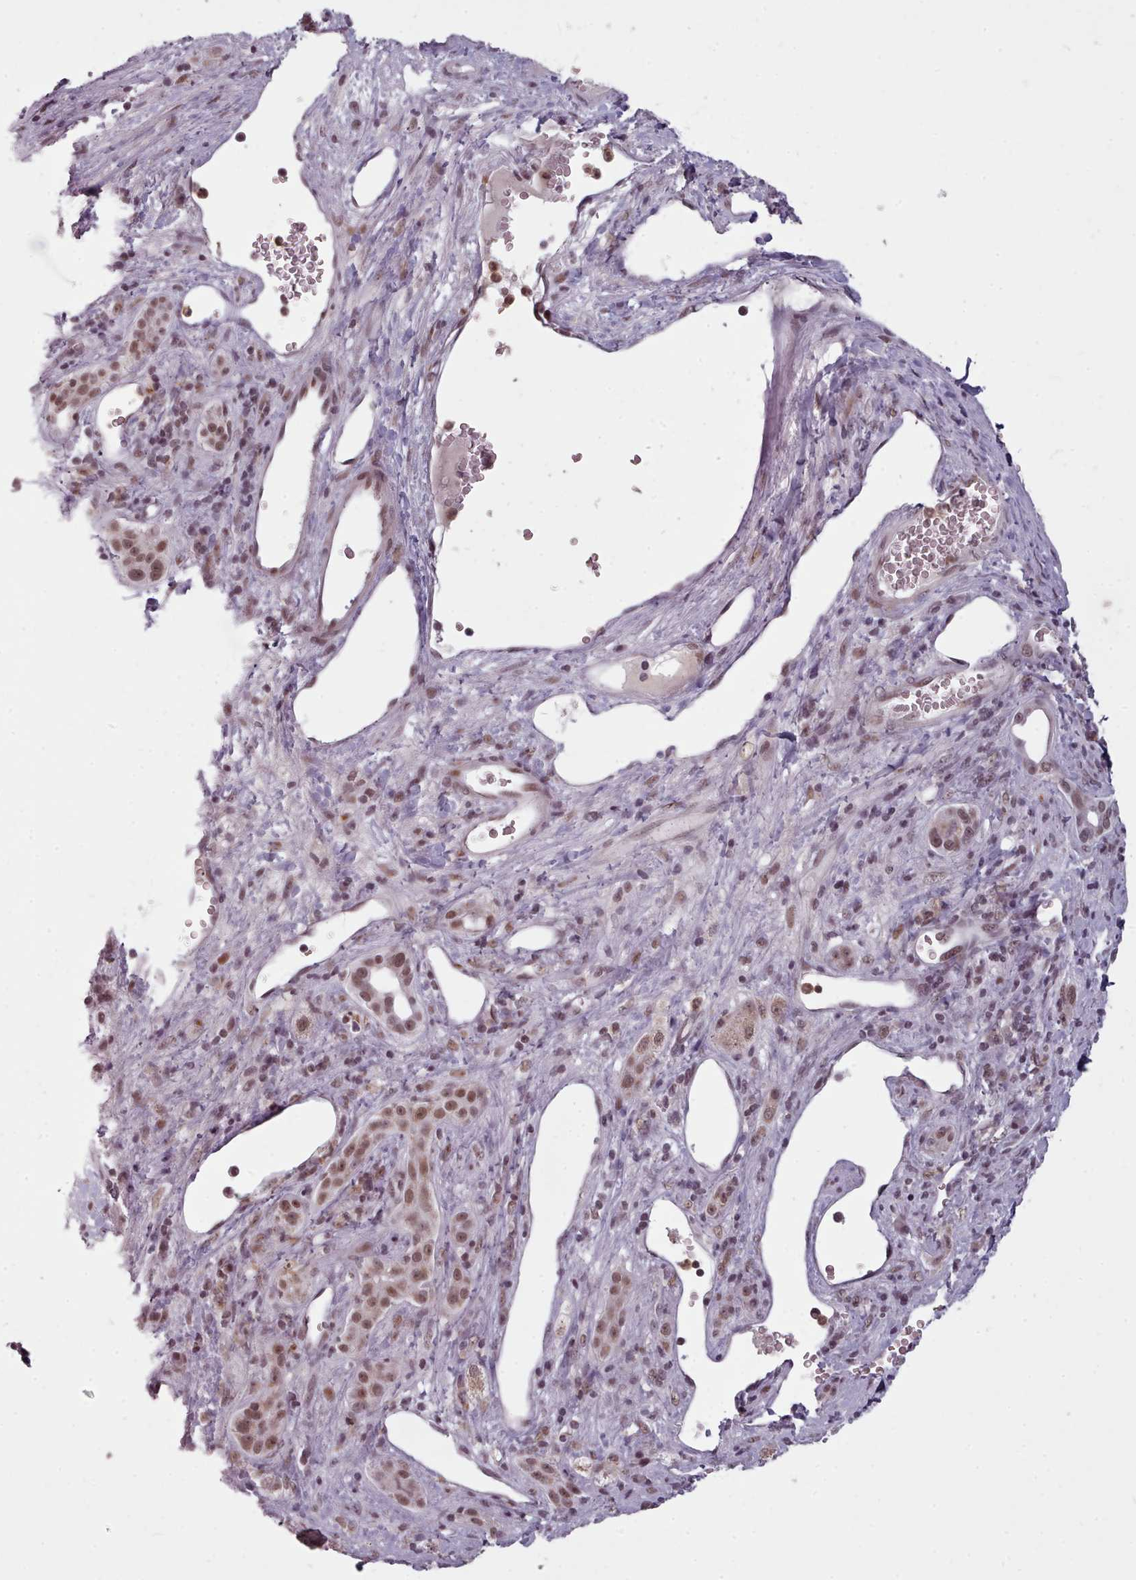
{"staining": {"intensity": "moderate", "quantity": ">75%", "location": "nuclear"}, "tissue": "liver cancer", "cell_type": "Tumor cells", "image_type": "cancer", "snomed": [{"axis": "morphology", "description": "Carcinoma, Hepatocellular, NOS"}, {"axis": "topography", "description": "Liver"}], "caption": "Moderate nuclear protein expression is seen in about >75% of tumor cells in liver hepatocellular carcinoma.", "gene": "SRSF9", "patient": {"sex": "female", "age": 73}}